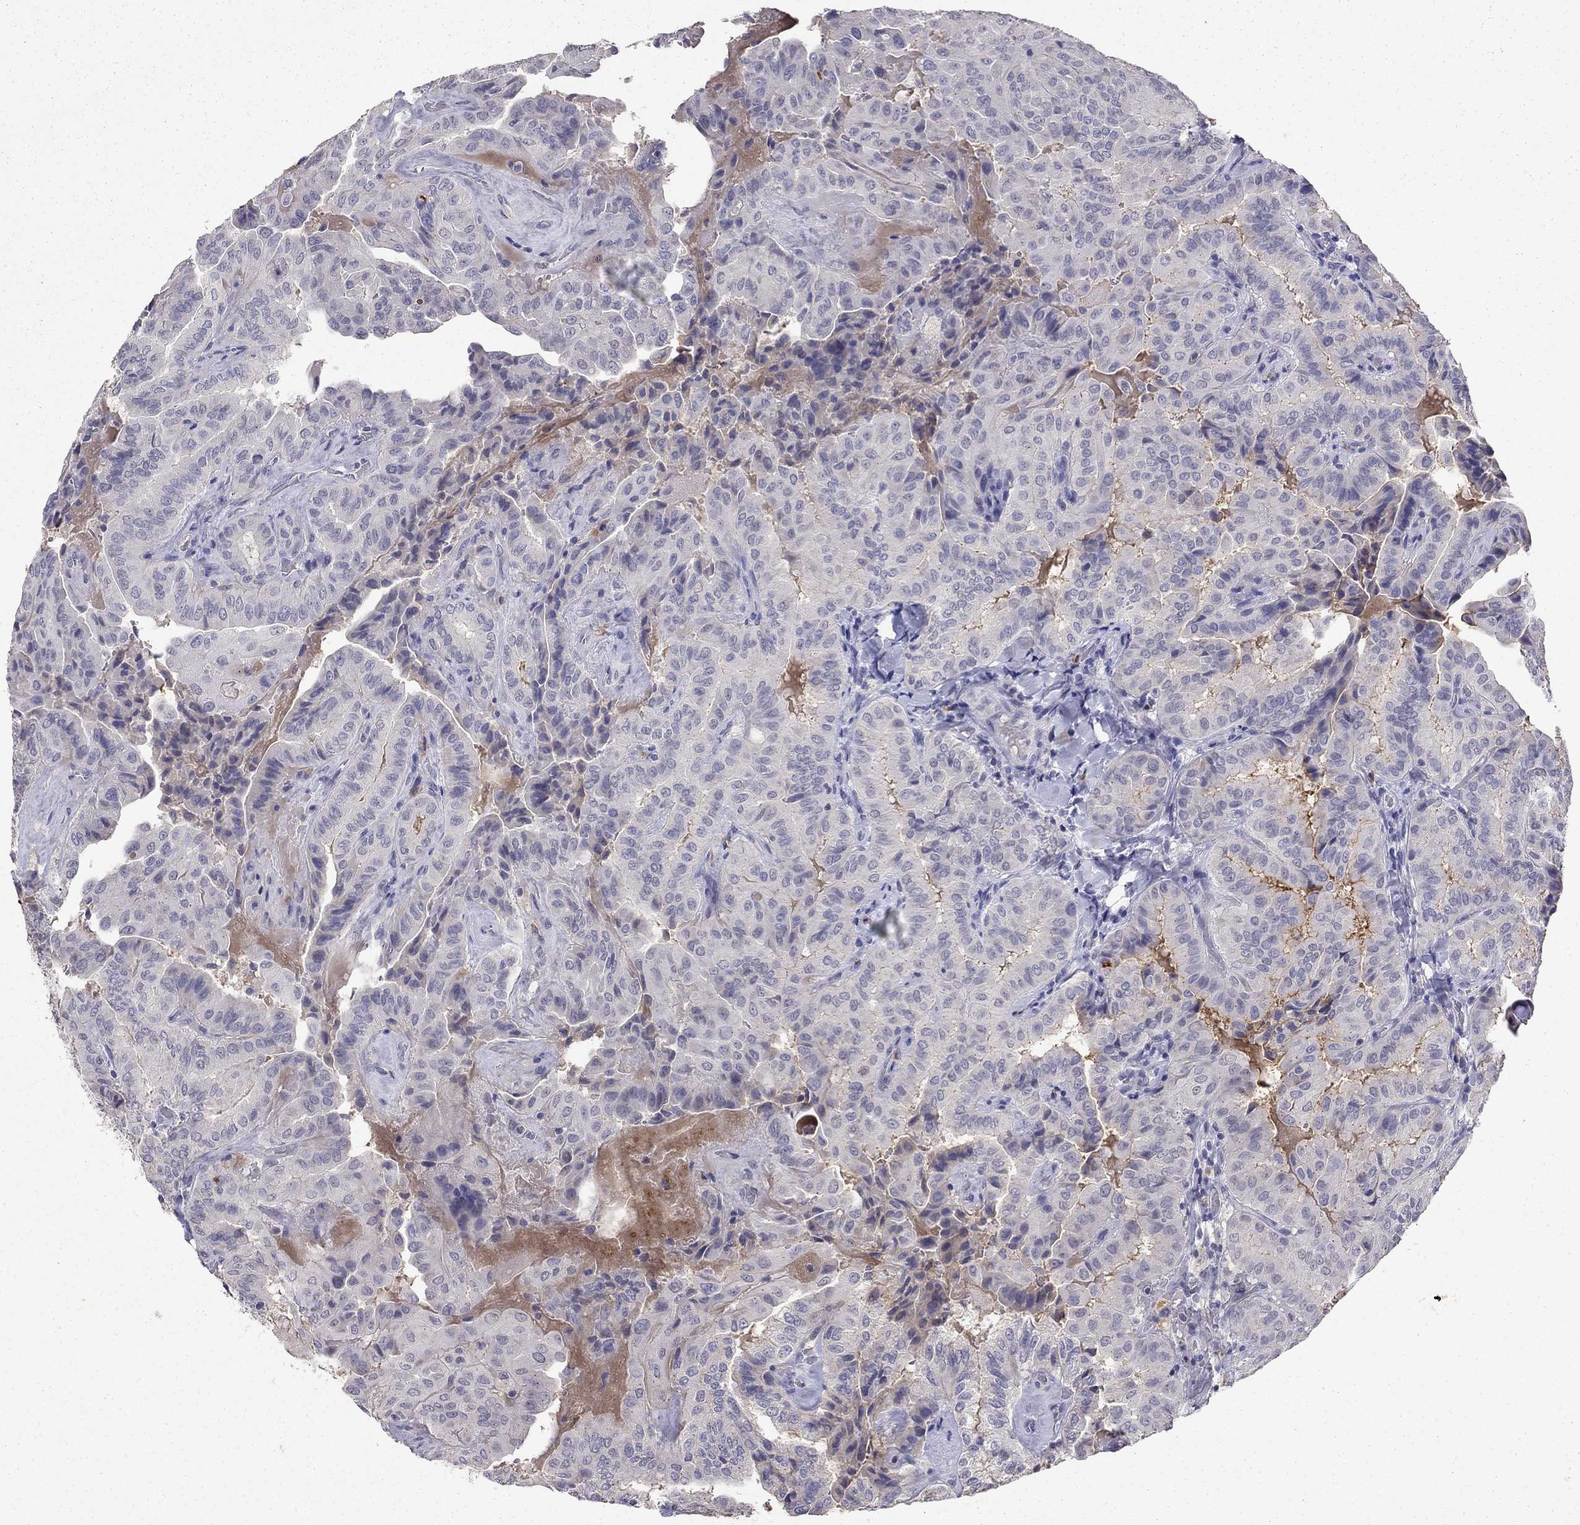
{"staining": {"intensity": "strong", "quantity": "<25%", "location": "cytoplasmic/membranous"}, "tissue": "thyroid cancer", "cell_type": "Tumor cells", "image_type": "cancer", "snomed": [{"axis": "morphology", "description": "Papillary adenocarcinoma, NOS"}, {"axis": "topography", "description": "Thyroid gland"}], "caption": "Immunohistochemical staining of human thyroid cancer (papillary adenocarcinoma) reveals medium levels of strong cytoplasmic/membranous expression in about <25% of tumor cells. (DAB (3,3'-diaminobenzidine) IHC, brown staining for protein, blue staining for nuclei).", "gene": "WNK3", "patient": {"sex": "female", "age": 68}}